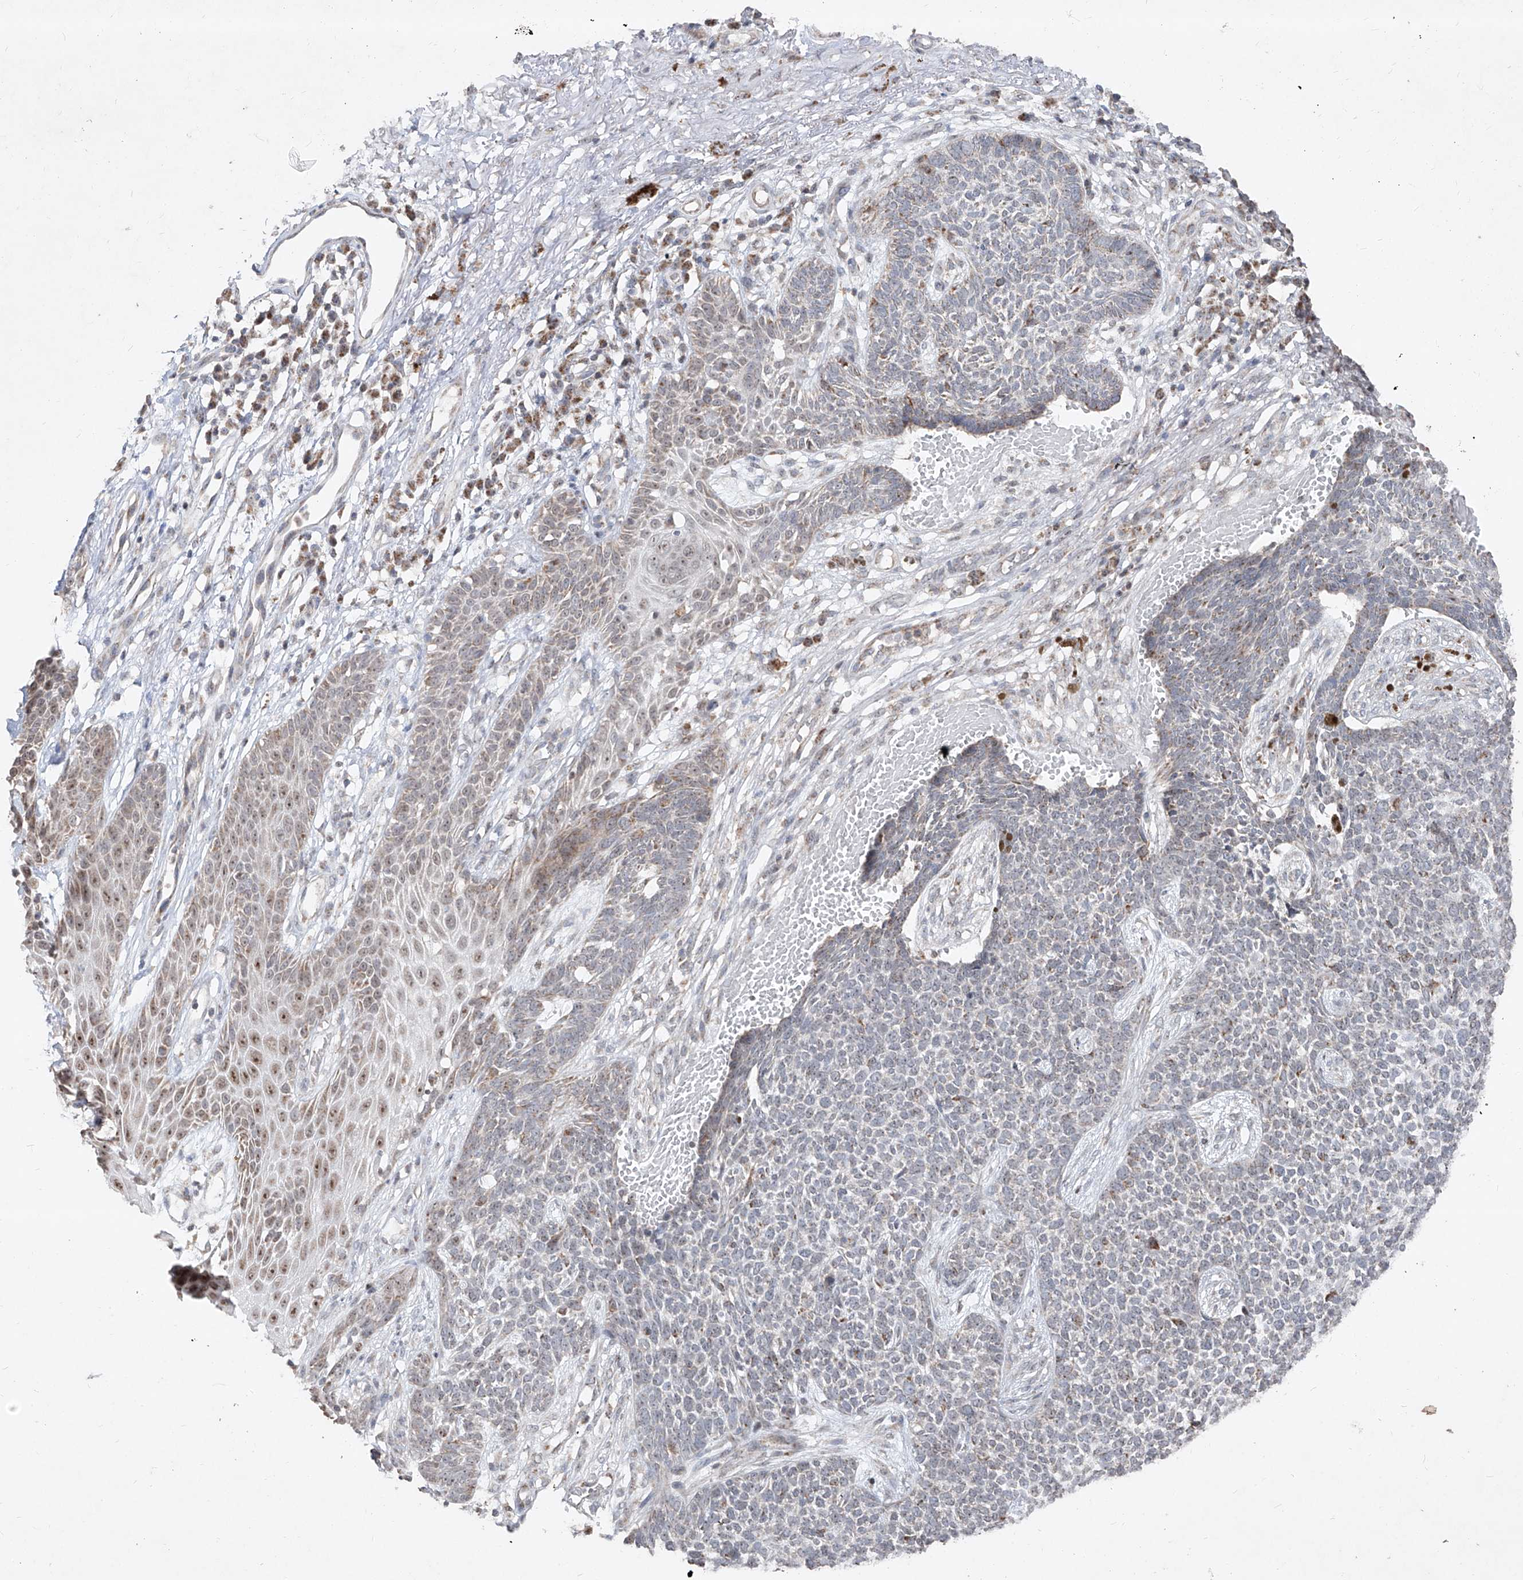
{"staining": {"intensity": "weak", "quantity": "<25%", "location": "cytoplasmic/membranous"}, "tissue": "skin cancer", "cell_type": "Tumor cells", "image_type": "cancer", "snomed": [{"axis": "morphology", "description": "Basal cell carcinoma"}, {"axis": "topography", "description": "Skin"}], "caption": "Tumor cells show no significant protein staining in basal cell carcinoma (skin).", "gene": "NDUFB3", "patient": {"sex": "female", "age": 84}}